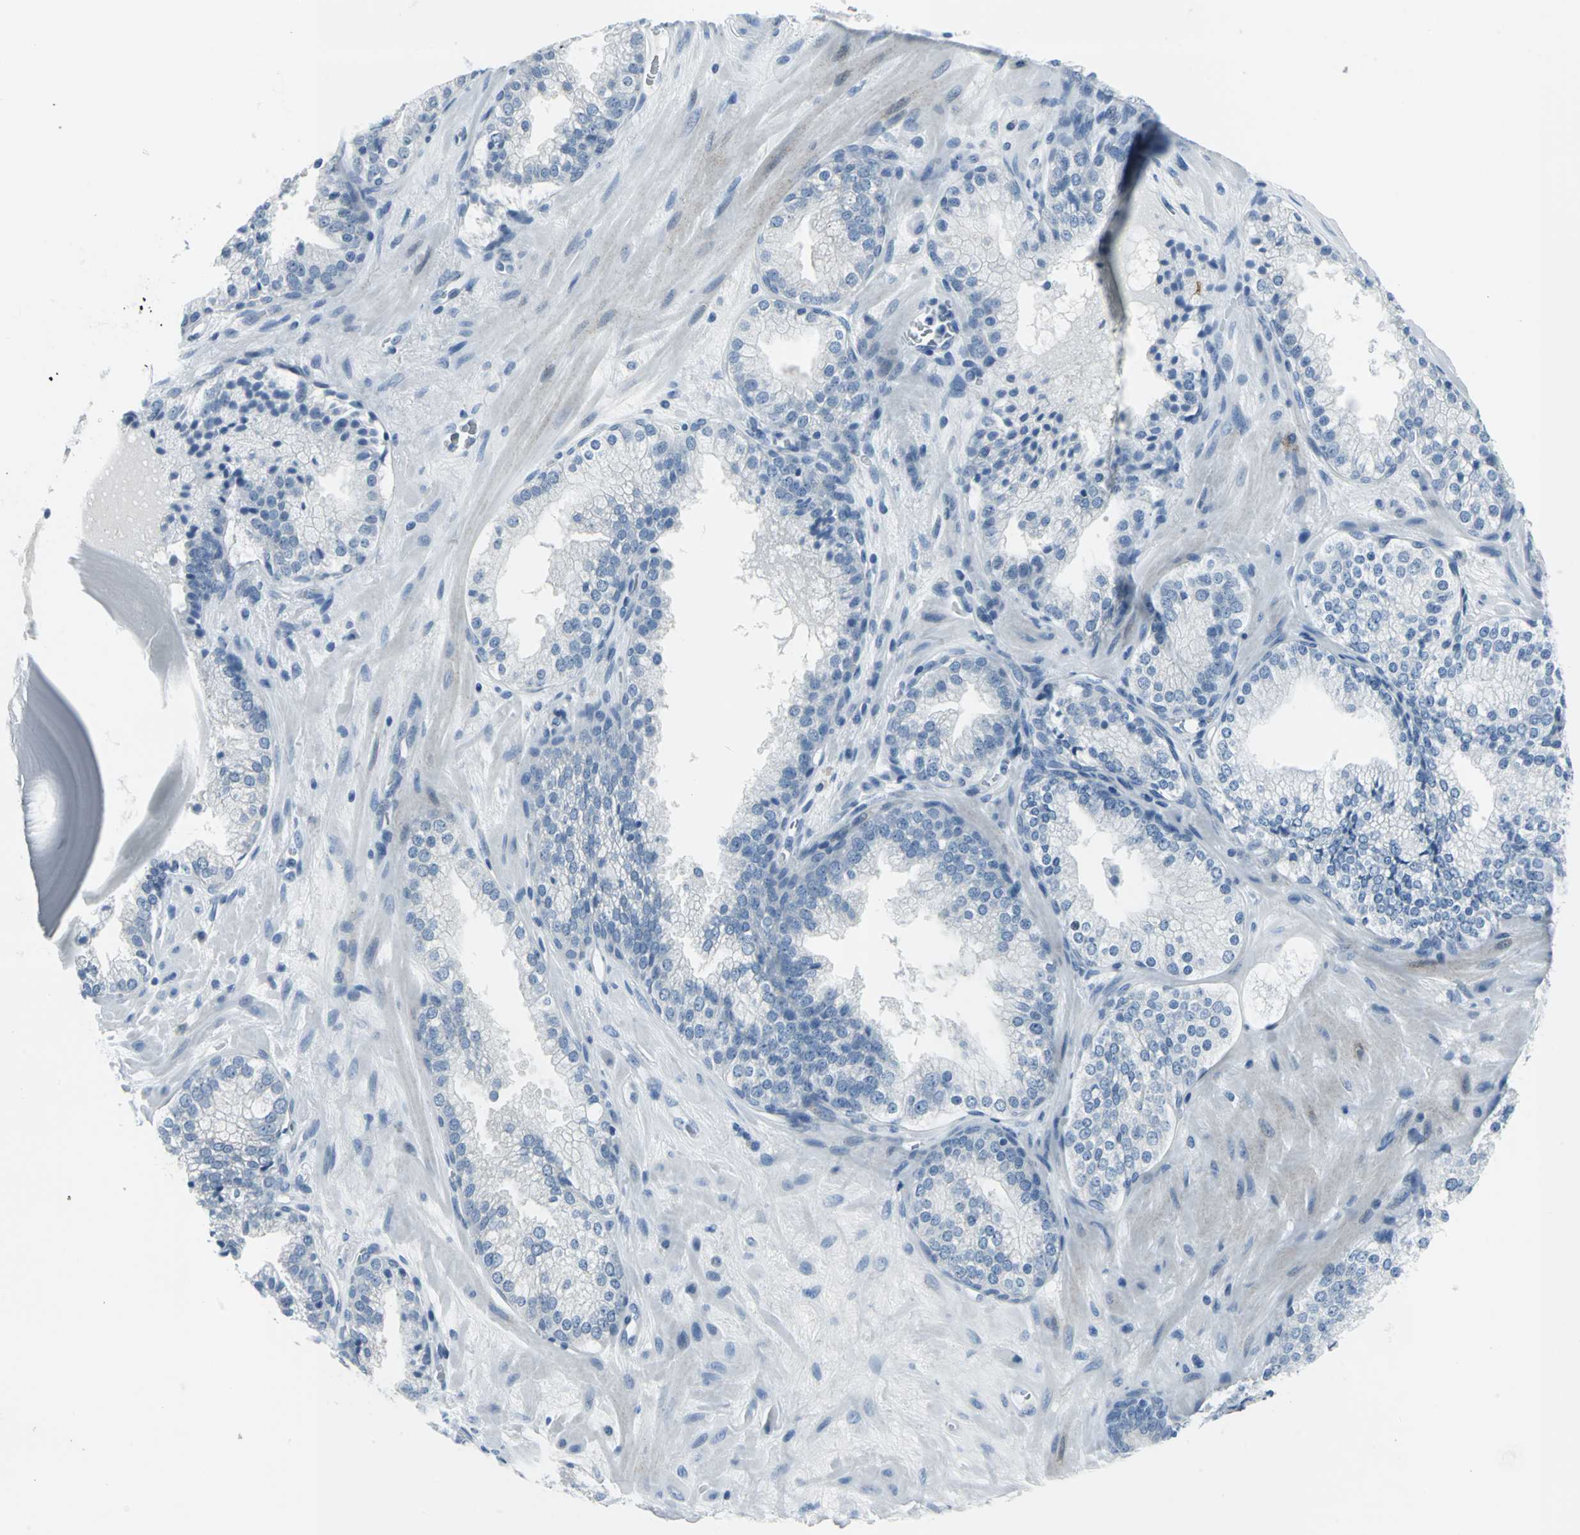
{"staining": {"intensity": "negative", "quantity": "none", "location": "none"}, "tissue": "prostate cancer", "cell_type": "Tumor cells", "image_type": "cancer", "snomed": [{"axis": "morphology", "description": "Adenocarcinoma, High grade"}, {"axis": "topography", "description": "Prostate"}], "caption": "Tumor cells show no significant protein expression in adenocarcinoma (high-grade) (prostate).", "gene": "DNAI2", "patient": {"sex": "male", "age": 68}}